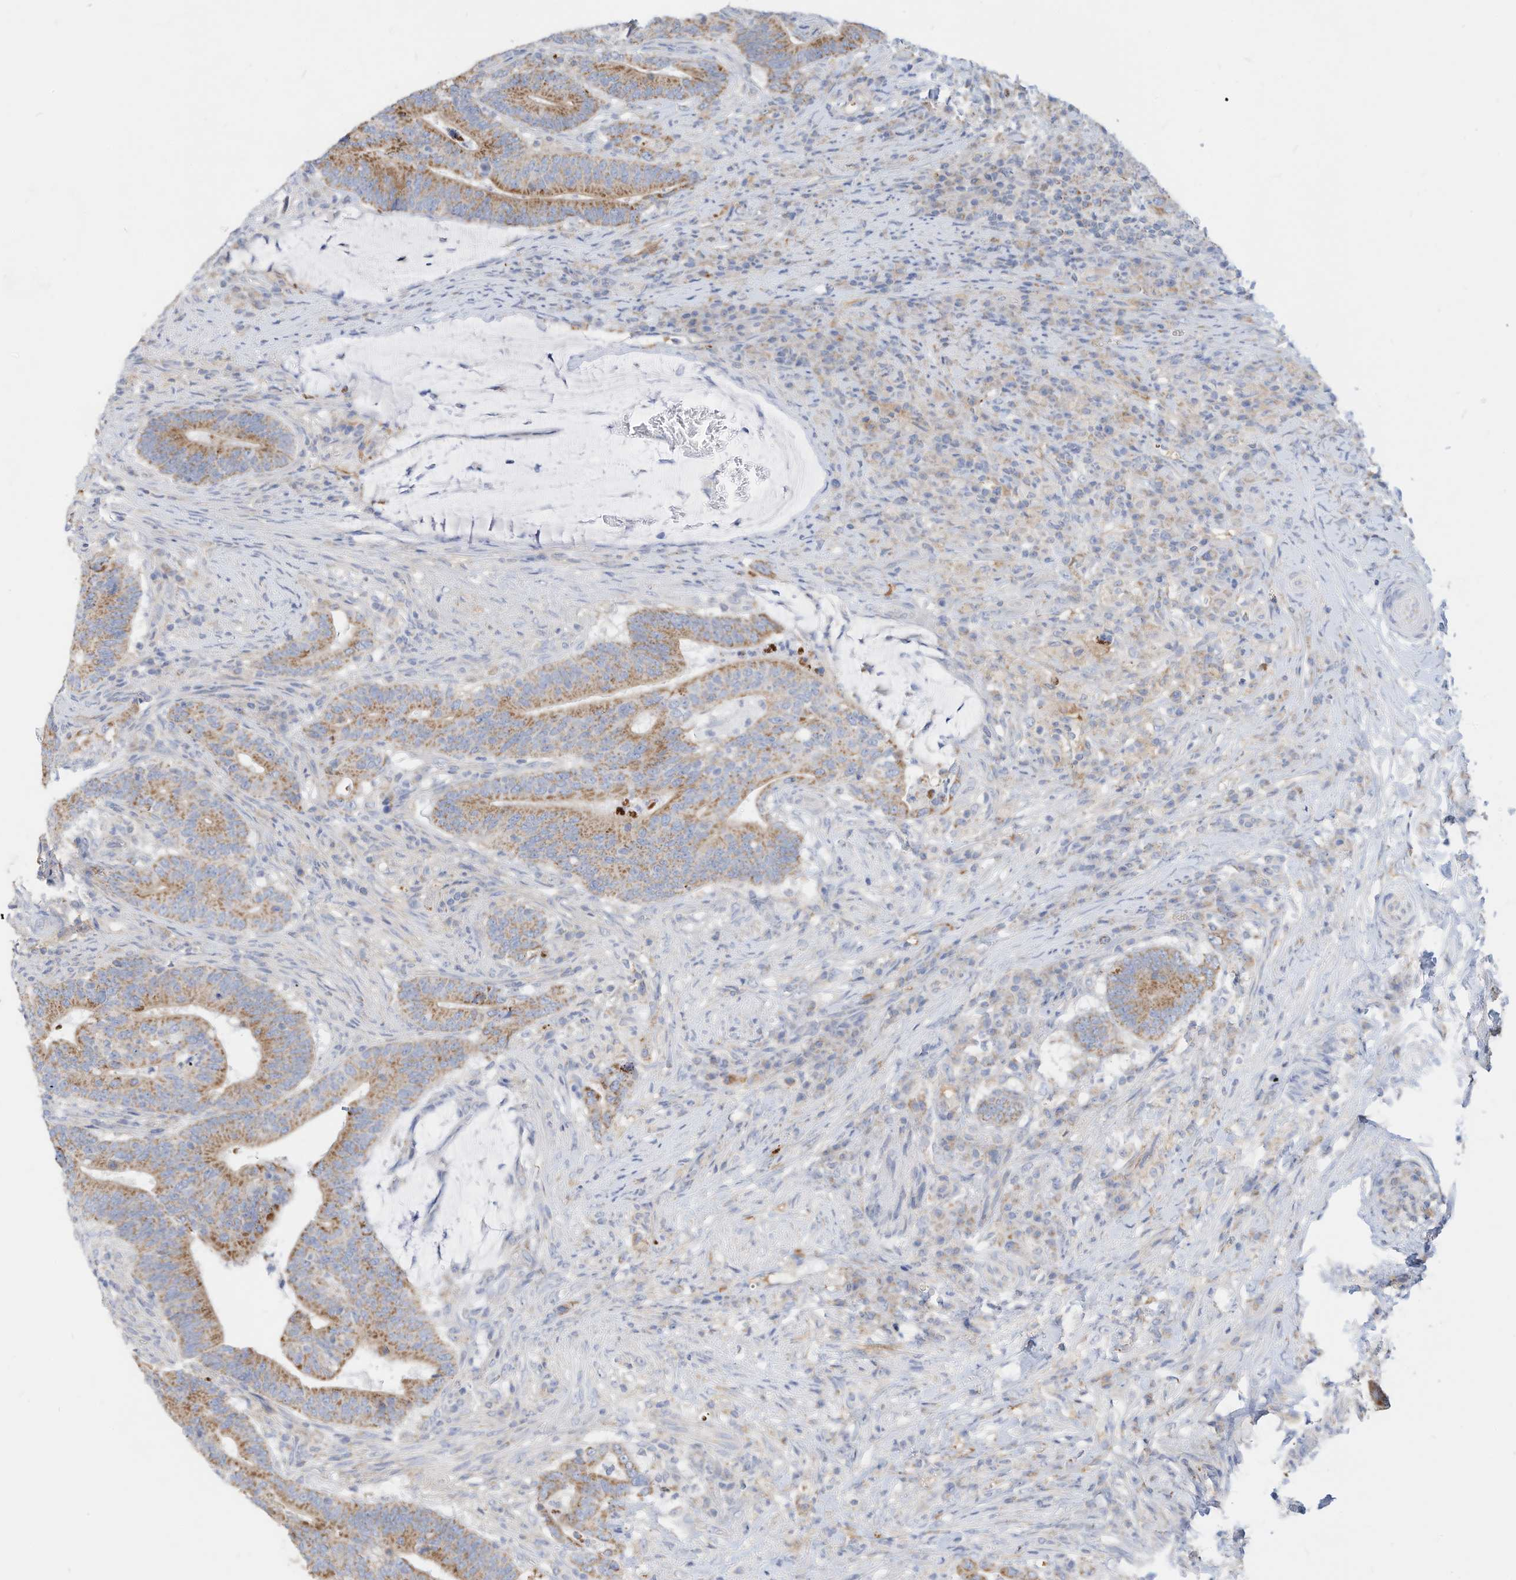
{"staining": {"intensity": "moderate", "quantity": ">75%", "location": "cytoplasmic/membranous"}, "tissue": "colorectal cancer", "cell_type": "Tumor cells", "image_type": "cancer", "snomed": [{"axis": "morphology", "description": "Adenocarcinoma, NOS"}, {"axis": "topography", "description": "Colon"}], "caption": "Colorectal adenocarcinoma stained with a protein marker displays moderate staining in tumor cells.", "gene": "RHOH", "patient": {"sex": "female", "age": 66}}